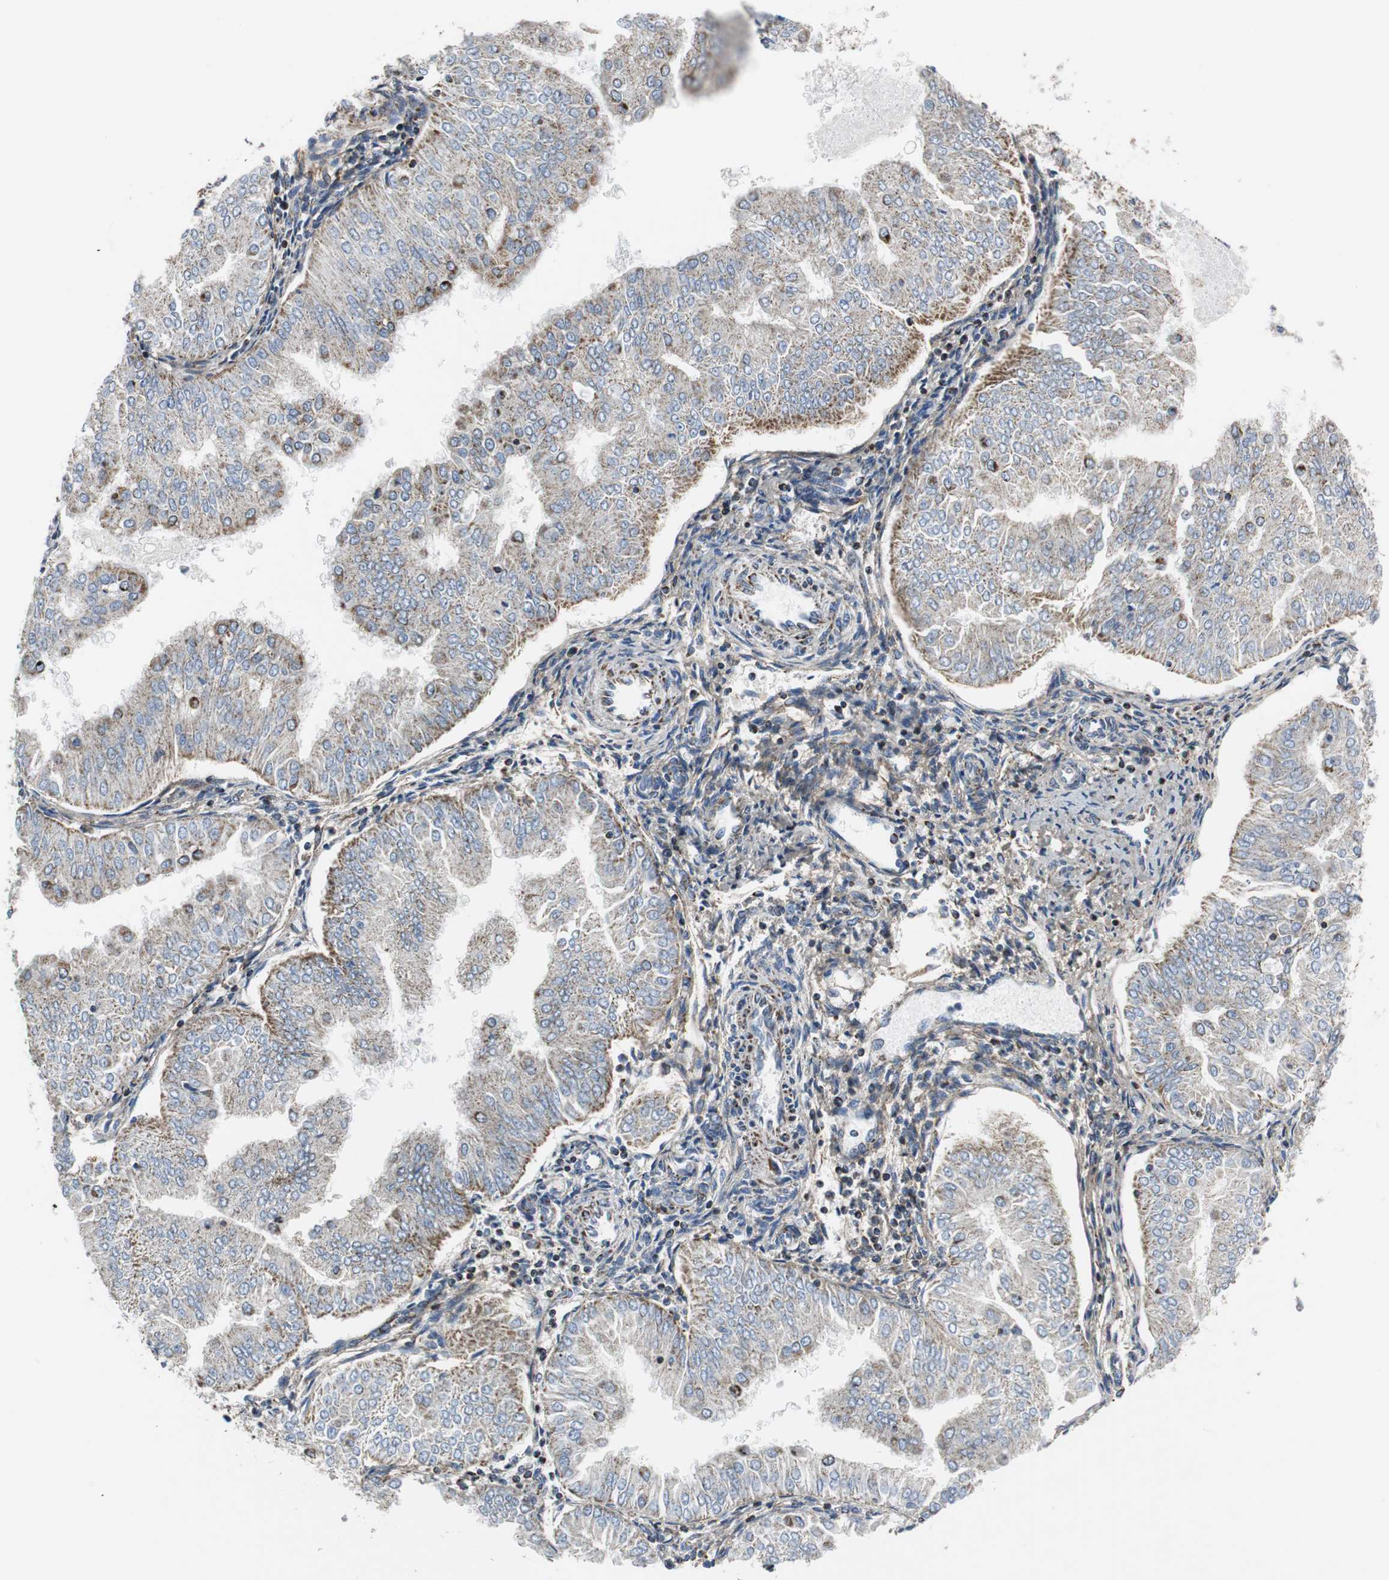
{"staining": {"intensity": "strong", "quantity": "25%-75%", "location": "cytoplasmic/membranous"}, "tissue": "endometrial cancer", "cell_type": "Tumor cells", "image_type": "cancer", "snomed": [{"axis": "morphology", "description": "Adenocarcinoma, NOS"}, {"axis": "topography", "description": "Endometrium"}], "caption": "Adenocarcinoma (endometrial) stained for a protein demonstrates strong cytoplasmic/membranous positivity in tumor cells. Nuclei are stained in blue.", "gene": "C1QTNF7", "patient": {"sex": "female", "age": 53}}